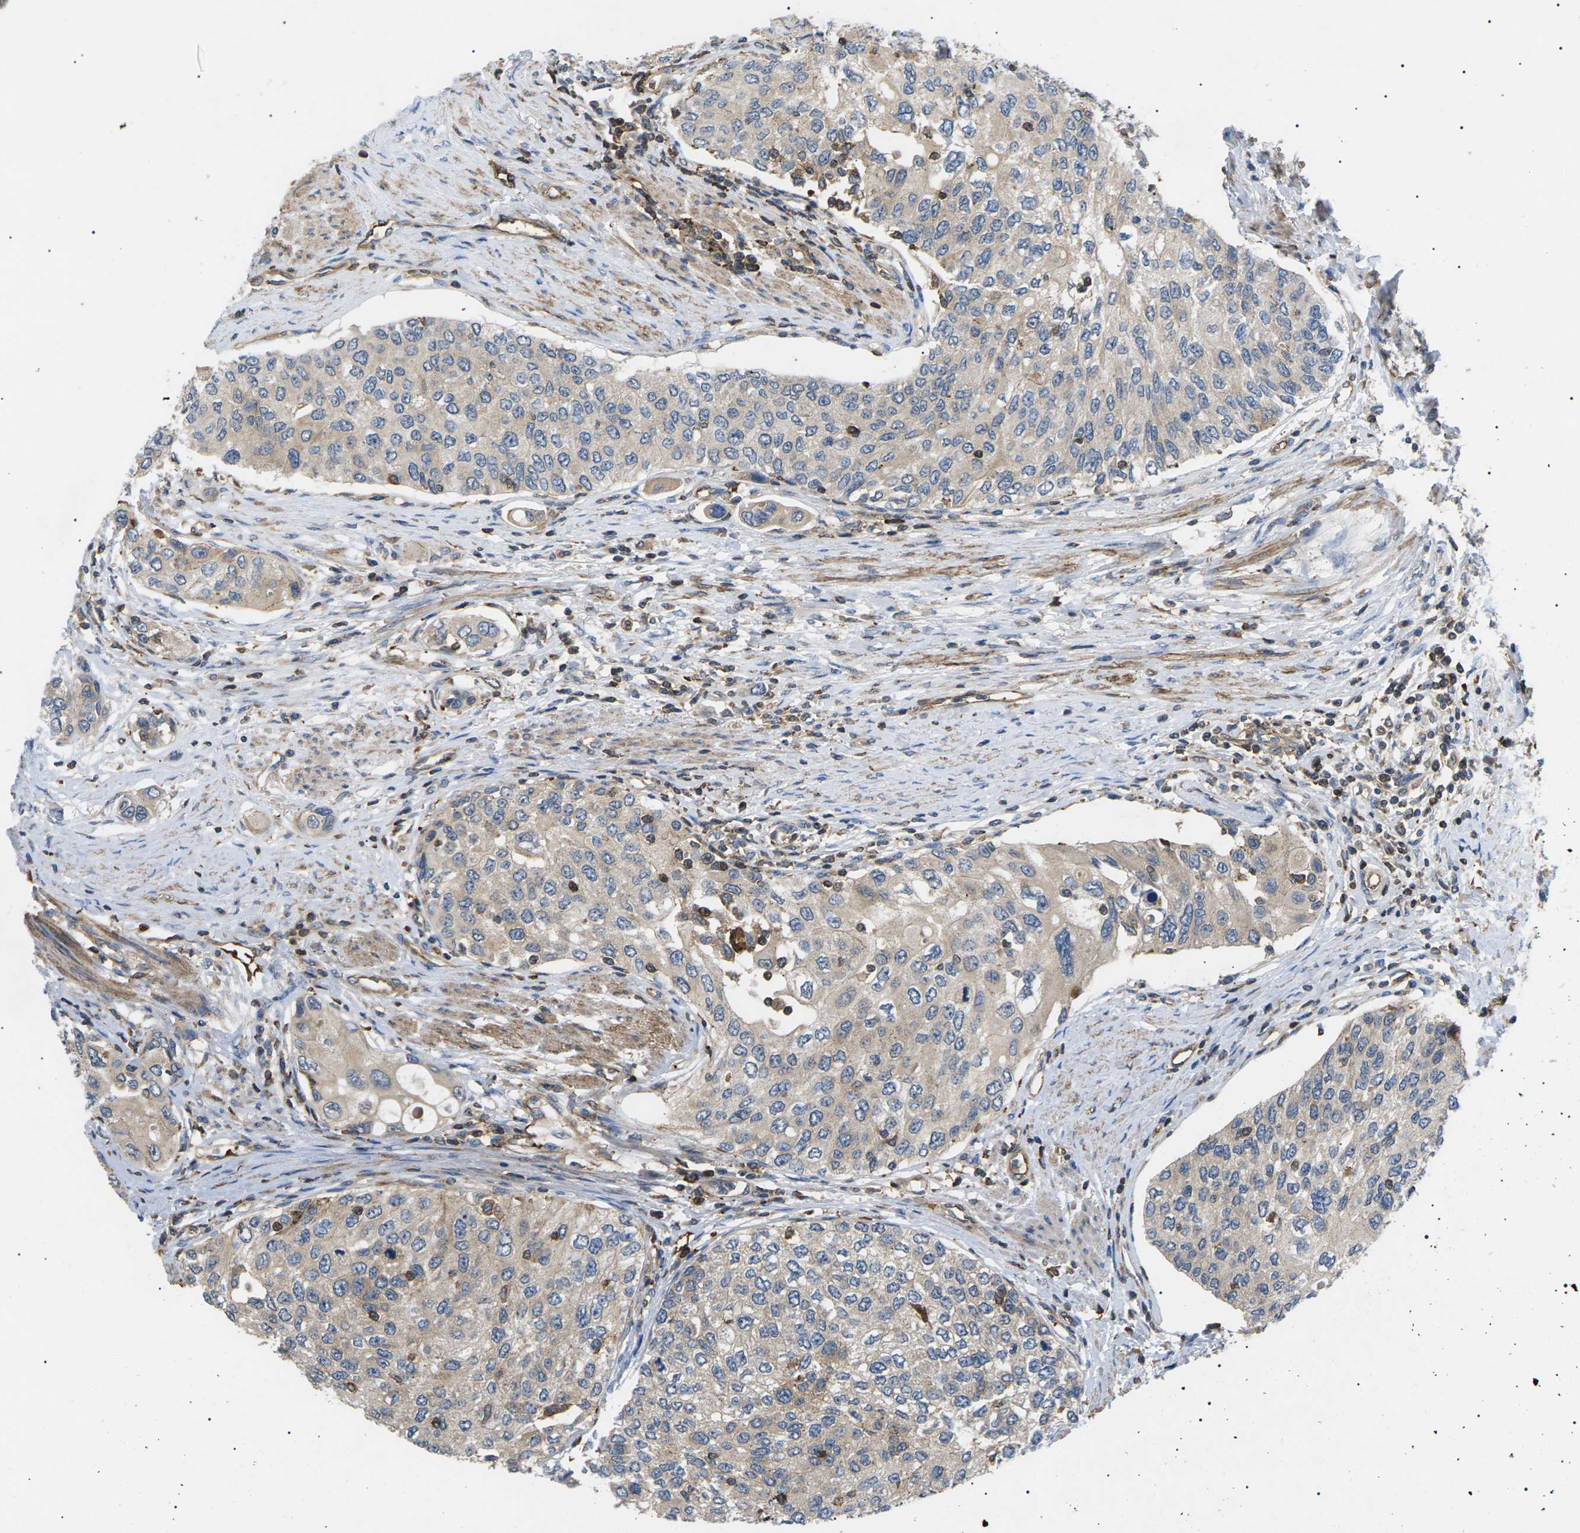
{"staining": {"intensity": "weak", "quantity": "<25%", "location": "cytoplasmic/membranous"}, "tissue": "urothelial cancer", "cell_type": "Tumor cells", "image_type": "cancer", "snomed": [{"axis": "morphology", "description": "Urothelial carcinoma, High grade"}, {"axis": "topography", "description": "Urinary bladder"}], "caption": "Immunohistochemical staining of urothelial cancer demonstrates no significant positivity in tumor cells.", "gene": "TMTC4", "patient": {"sex": "female", "age": 56}}